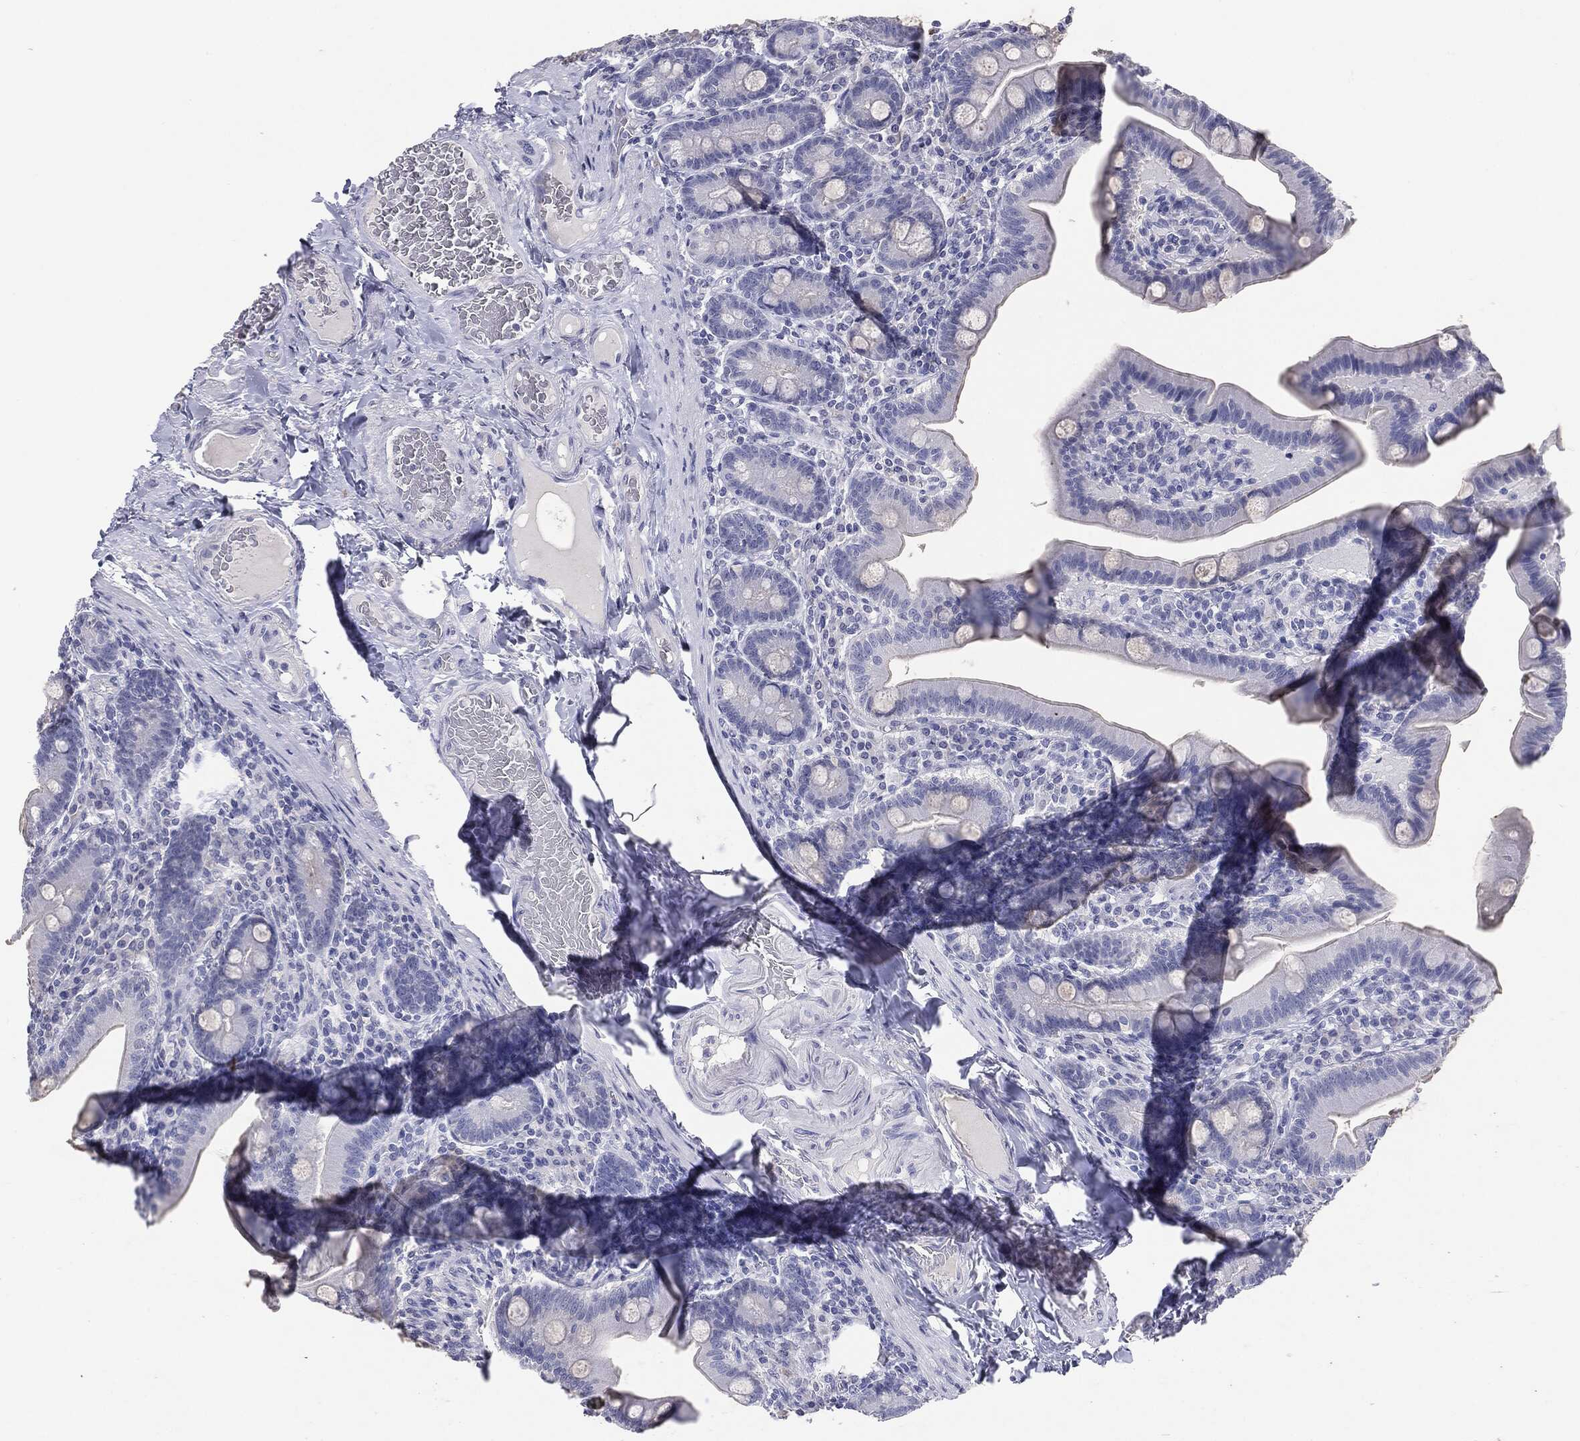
{"staining": {"intensity": "negative", "quantity": "none", "location": "none"}, "tissue": "small intestine", "cell_type": "Glandular cells", "image_type": "normal", "snomed": [{"axis": "morphology", "description": "Normal tissue, NOS"}, {"axis": "topography", "description": "Small intestine"}], "caption": "This is a micrograph of immunohistochemistry (IHC) staining of benign small intestine, which shows no expression in glandular cells.", "gene": "SERPINB4", "patient": {"sex": "male", "age": 66}}